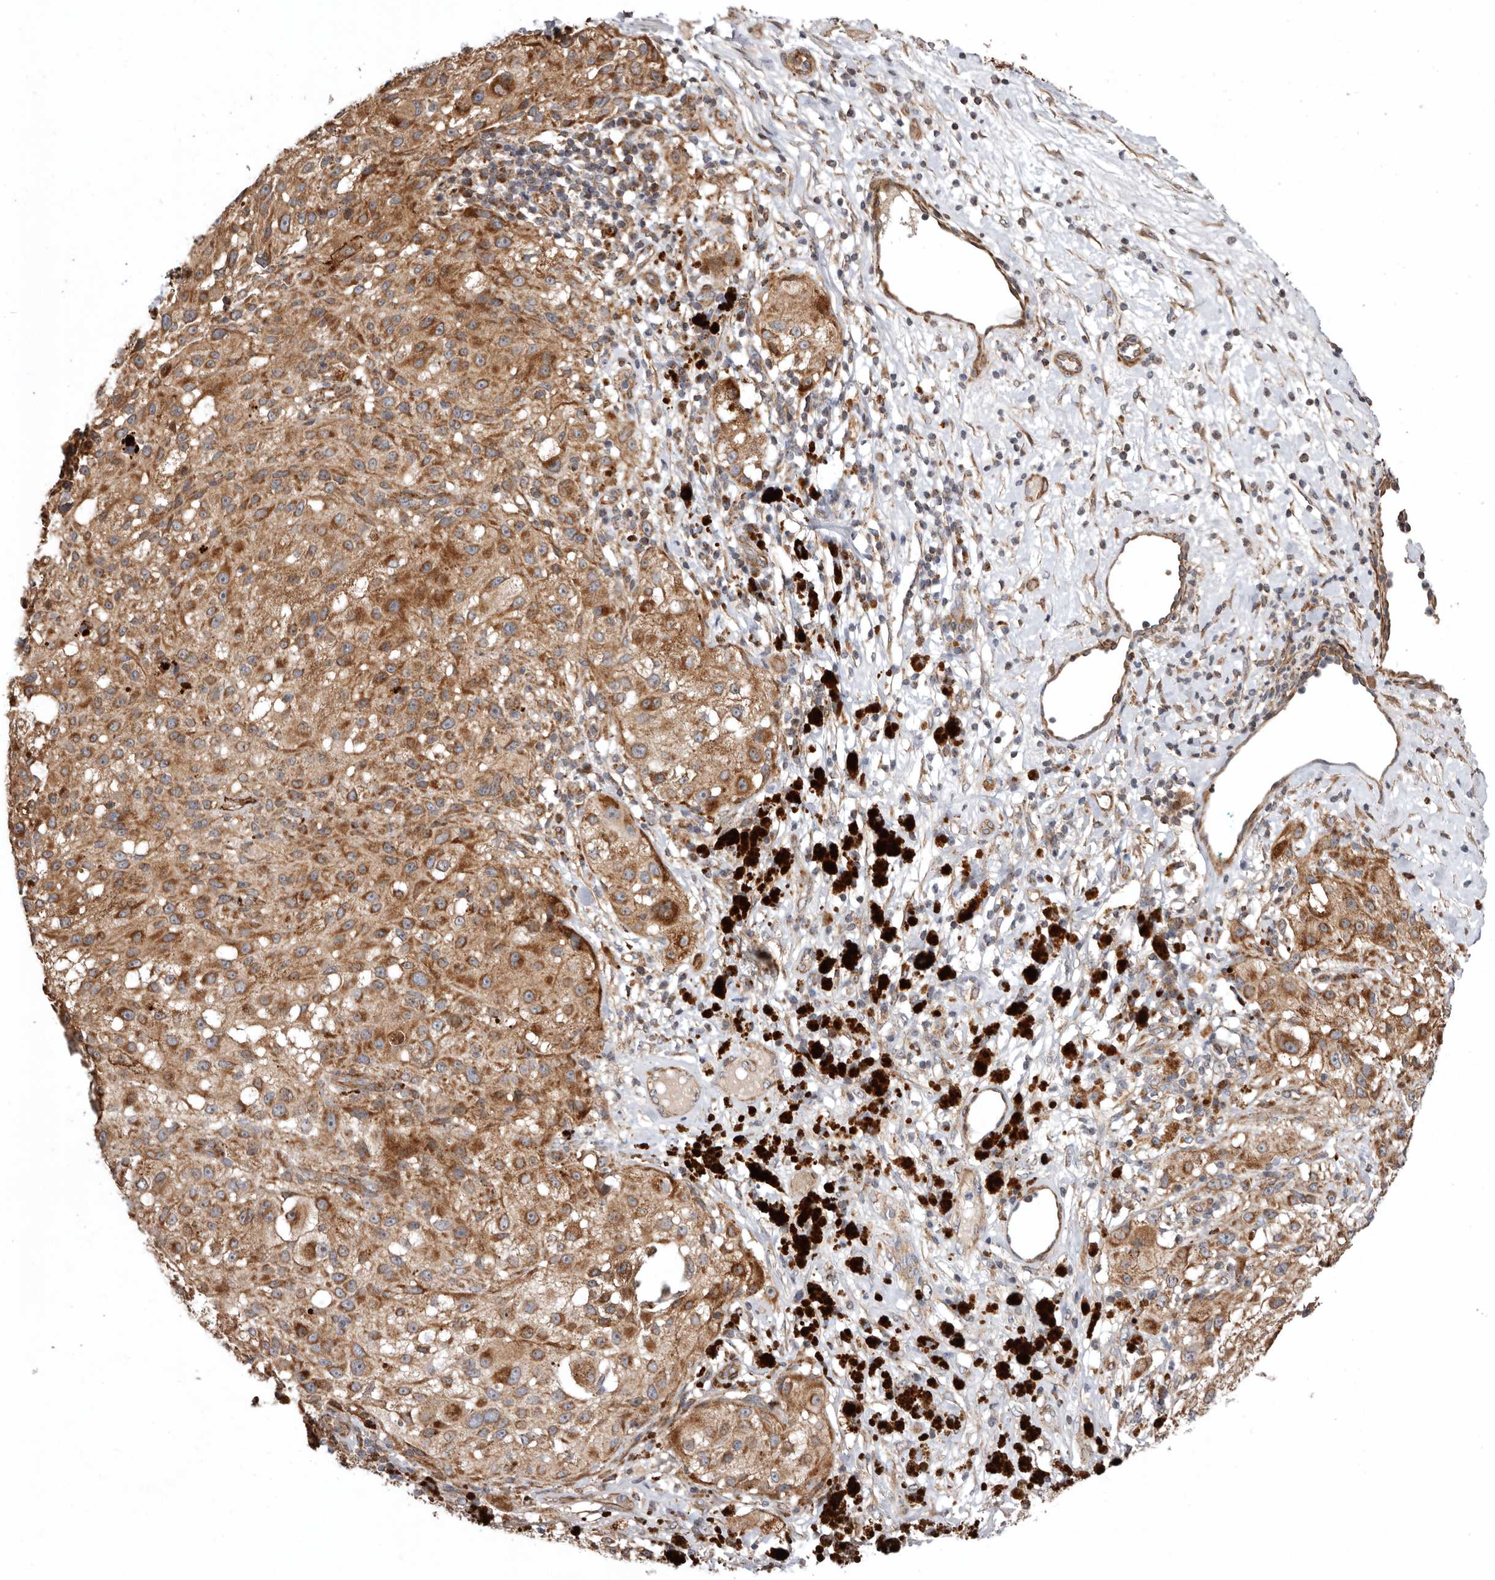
{"staining": {"intensity": "moderate", "quantity": ">75%", "location": "cytoplasmic/membranous"}, "tissue": "melanoma", "cell_type": "Tumor cells", "image_type": "cancer", "snomed": [{"axis": "morphology", "description": "Necrosis, NOS"}, {"axis": "morphology", "description": "Malignant melanoma, NOS"}, {"axis": "topography", "description": "Skin"}], "caption": "Immunohistochemical staining of human malignant melanoma reveals medium levels of moderate cytoplasmic/membranous expression in approximately >75% of tumor cells.", "gene": "PROKR1", "patient": {"sex": "female", "age": 87}}